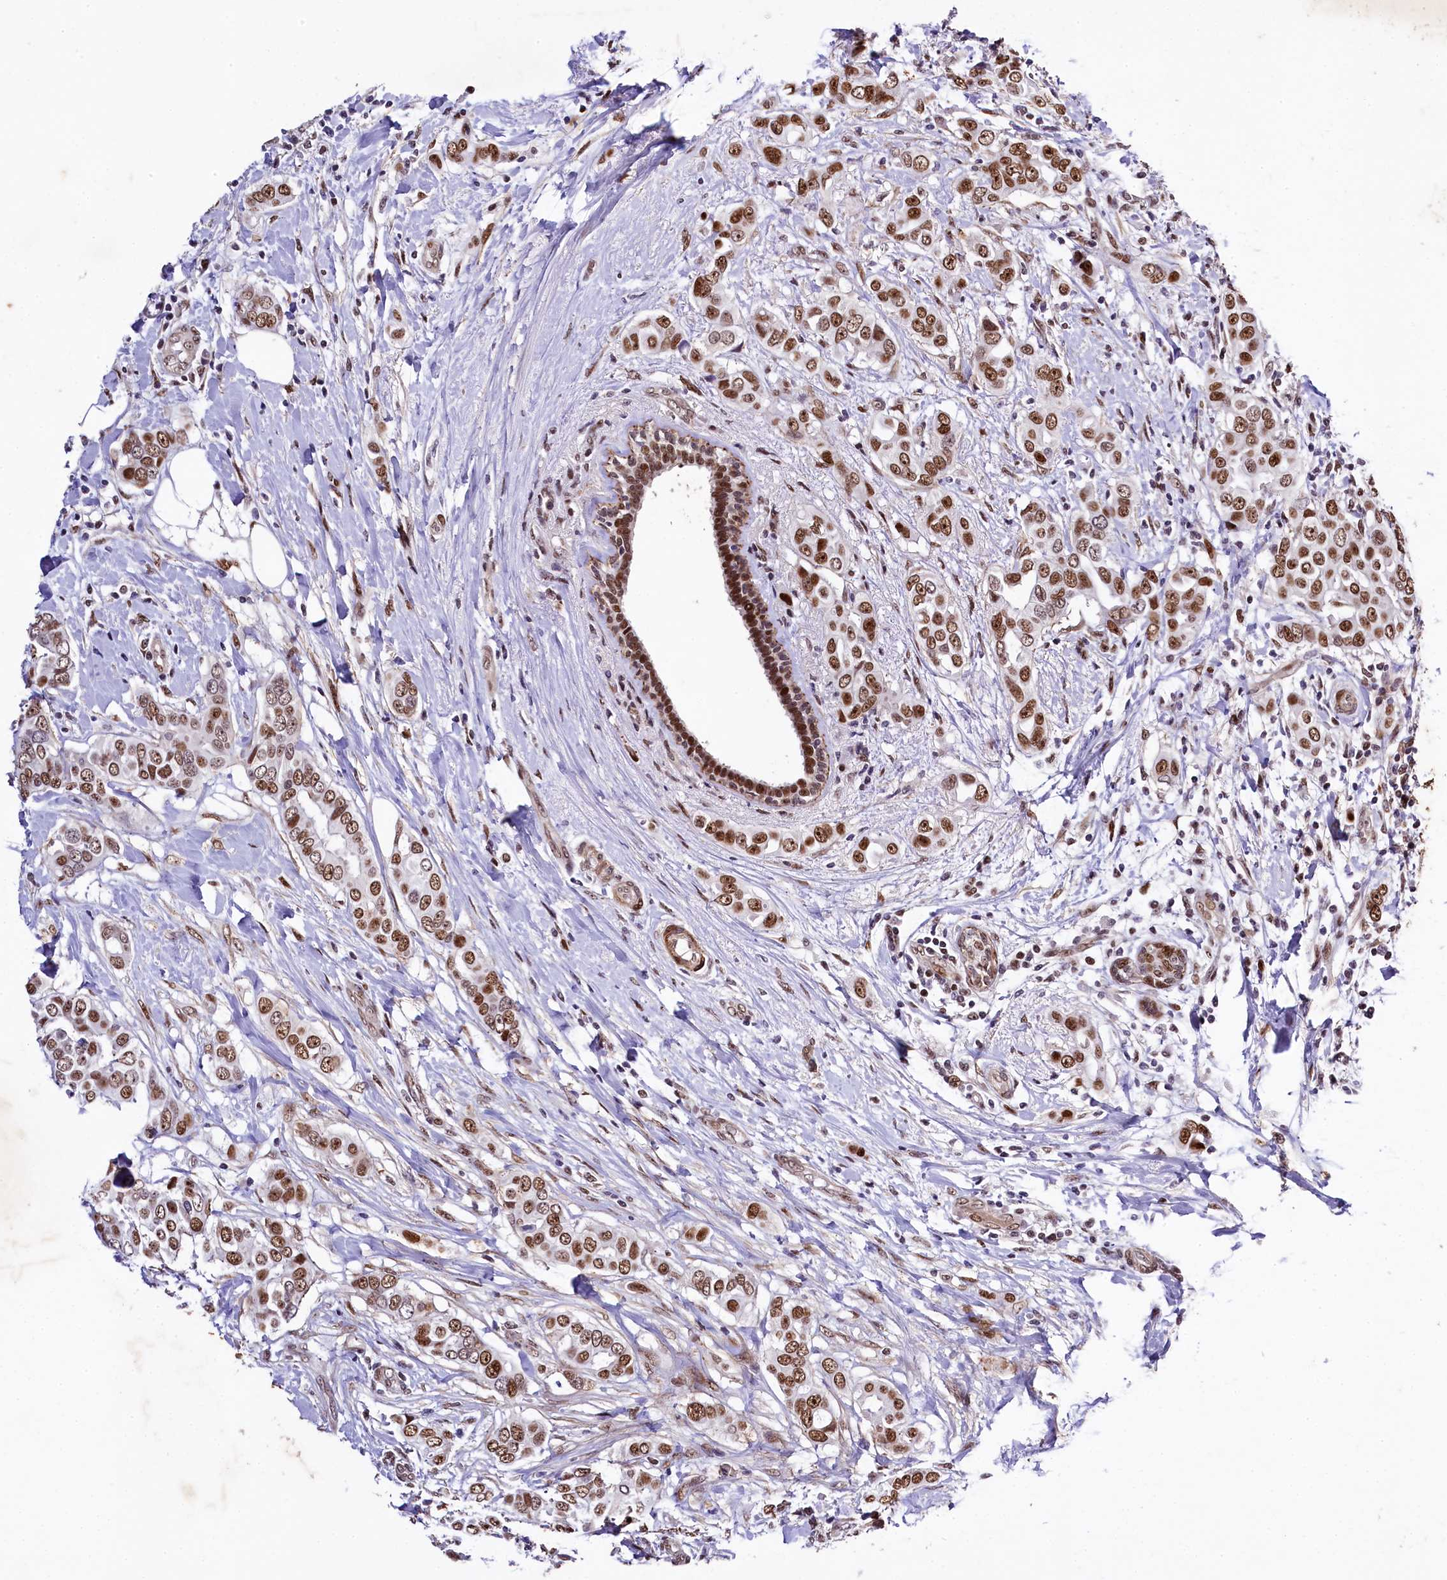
{"staining": {"intensity": "moderate", "quantity": ">75%", "location": "nuclear"}, "tissue": "breast cancer", "cell_type": "Tumor cells", "image_type": "cancer", "snomed": [{"axis": "morphology", "description": "Lobular carcinoma"}, {"axis": "topography", "description": "Breast"}], "caption": "Breast cancer (lobular carcinoma) tissue displays moderate nuclear expression in approximately >75% of tumor cells", "gene": "SAMD10", "patient": {"sex": "female", "age": 51}}